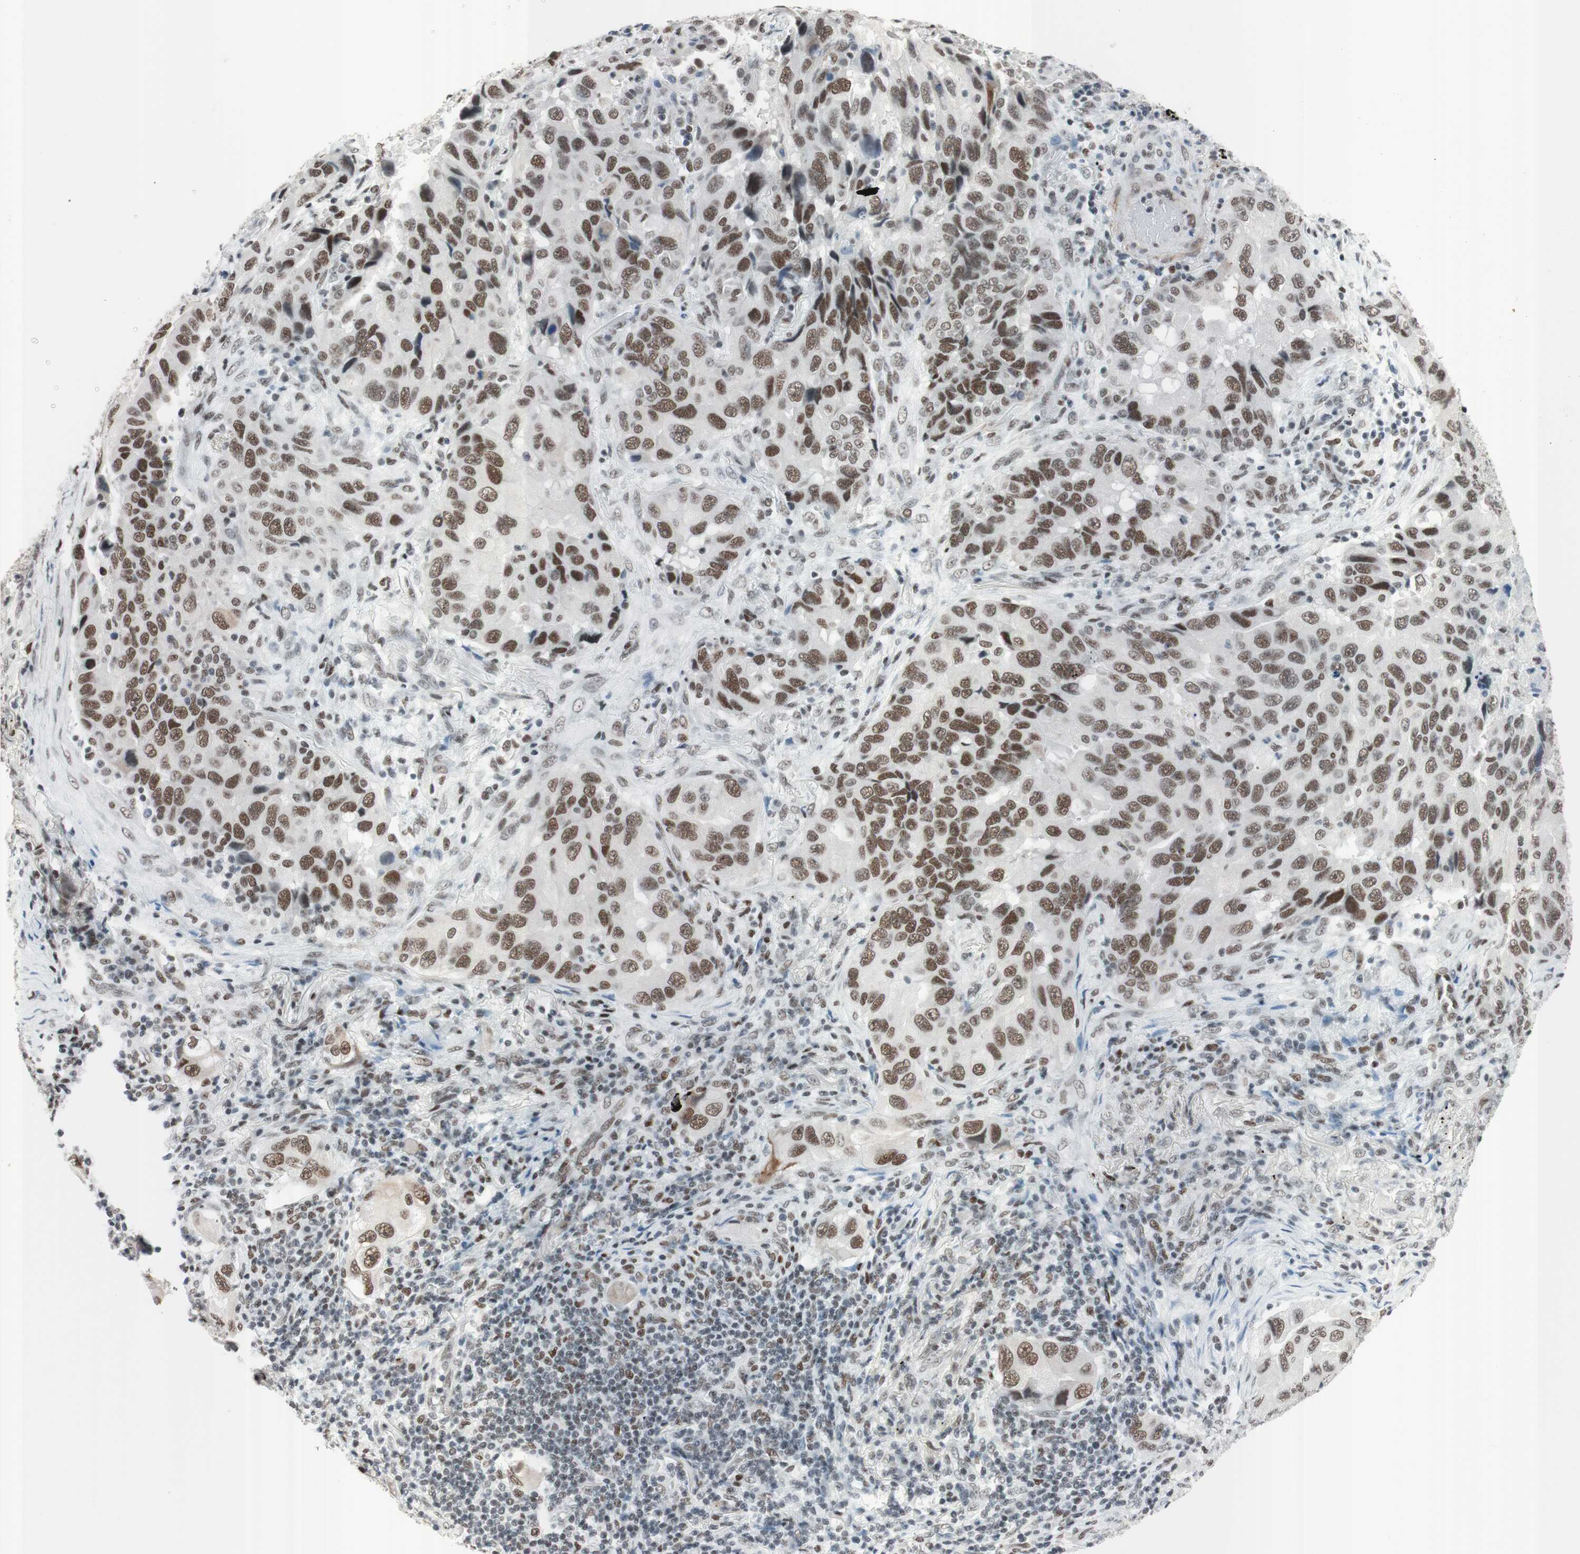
{"staining": {"intensity": "strong", "quantity": ">75%", "location": "nuclear"}, "tissue": "lung cancer", "cell_type": "Tumor cells", "image_type": "cancer", "snomed": [{"axis": "morphology", "description": "Adenocarcinoma, NOS"}, {"axis": "topography", "description": "Lung"}], "caption": "Protein analysis of lung cancer (adenocarcinoma) tissue displays strong nuclear expression in about >75% of tumor cells.", "gene": "ARID1A", "patient": {"sex": "female", "age": 65}}